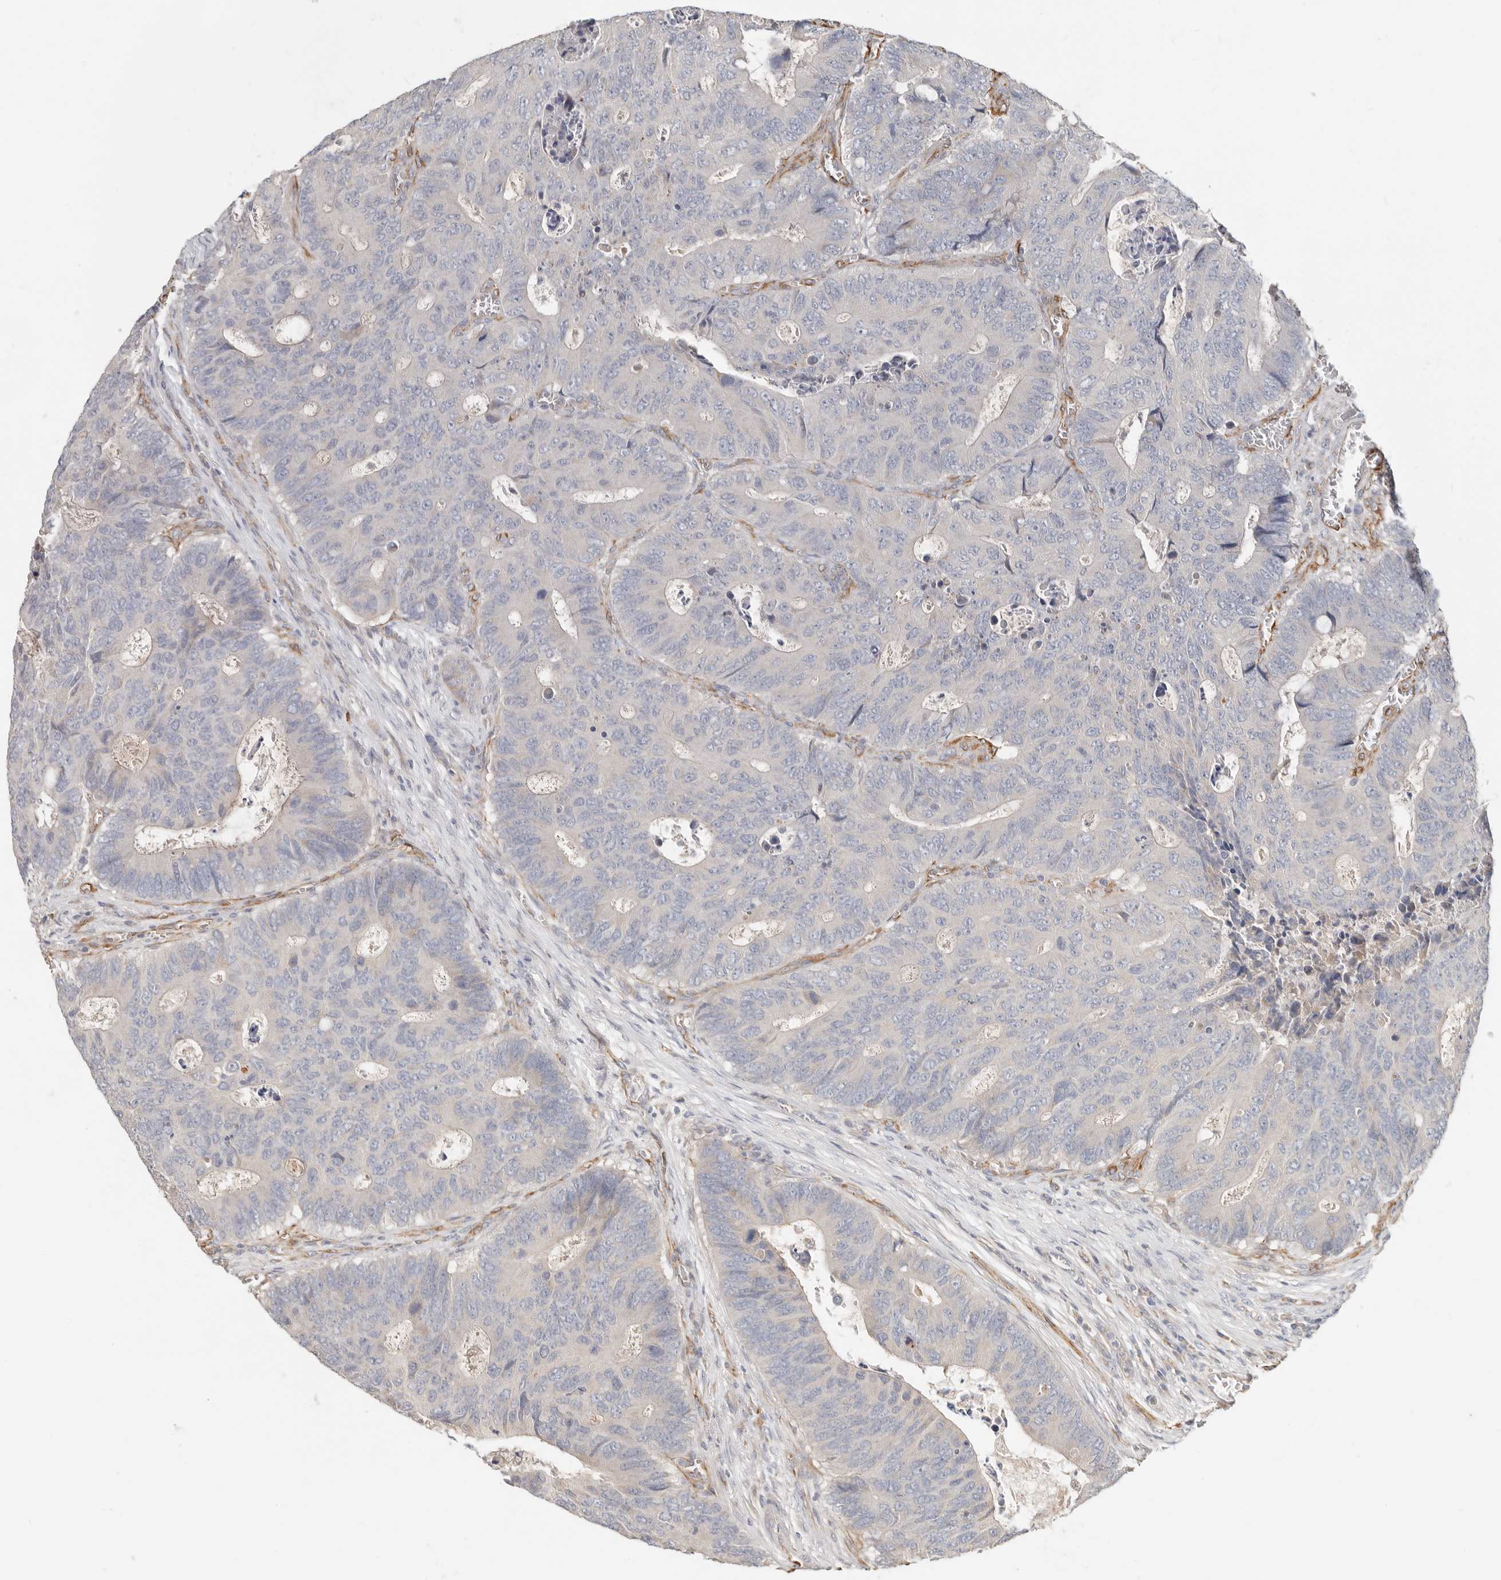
{"staining": {"intensity": "negative", "quantity": "none", "location": "none"}, "tissue": "colorectal cancer", "cell_type": "Tumor cells", "image_type": "cancer", "snomed": [{"axis": "morphology", "description": "Adenocarcinoma, NOS"}, {"axis": "topography", "description": "Colon"}], "caption": "Protein analysis of colorectal cancer (adenocarcinoma) exhibits no significant positivity in tumor cells. The staining is performed using DAB brown chromogen with nuclei counter-stained in using hematoxylin.", "gene": "SPRING1", "patient": {"sex": "male", "age": 87}}